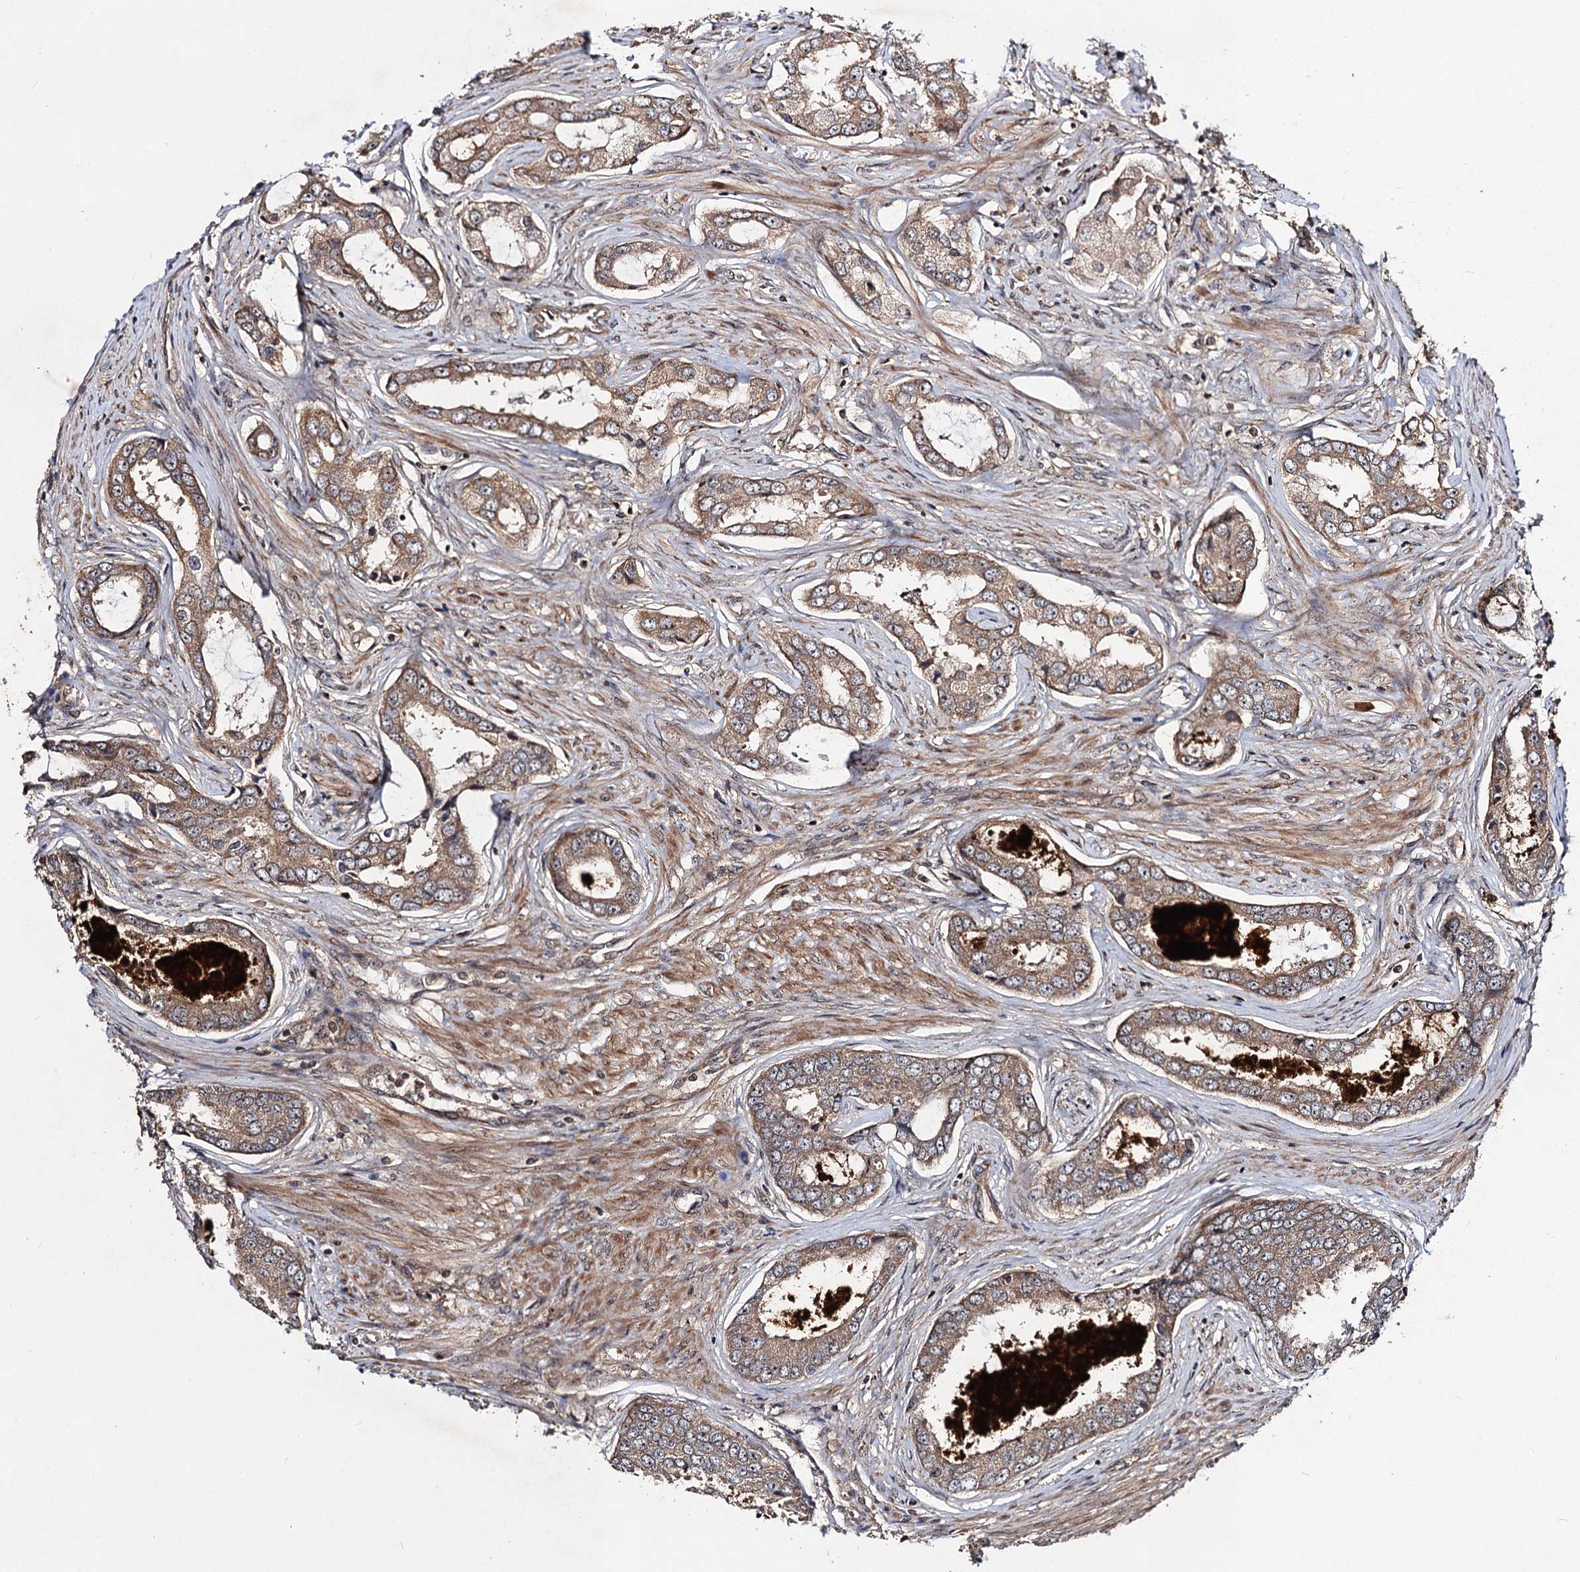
{"staining": {"intensity": "moderate", "quantity": ">75%", "location": "cytoplasmic/membranous"}, "tissue": "prostate cancer", "cell_type": "Tumor cells", "image_type": "cancer", "snomed": [{"axis": "morphology", "description": "Adenocarcinoma, Low grade"}, {"axis": "topography", "description": "Prostate"}], "caption": "Approximately >75% of tumor cells in adenocarcinoma (low-grade) (prostate) display moderate cytoplasmic/membranous protein expression as visualized by brown immunohistochemical staining.", "gene": "KXD1", "patient": {"sex": "male", "age": 68}}